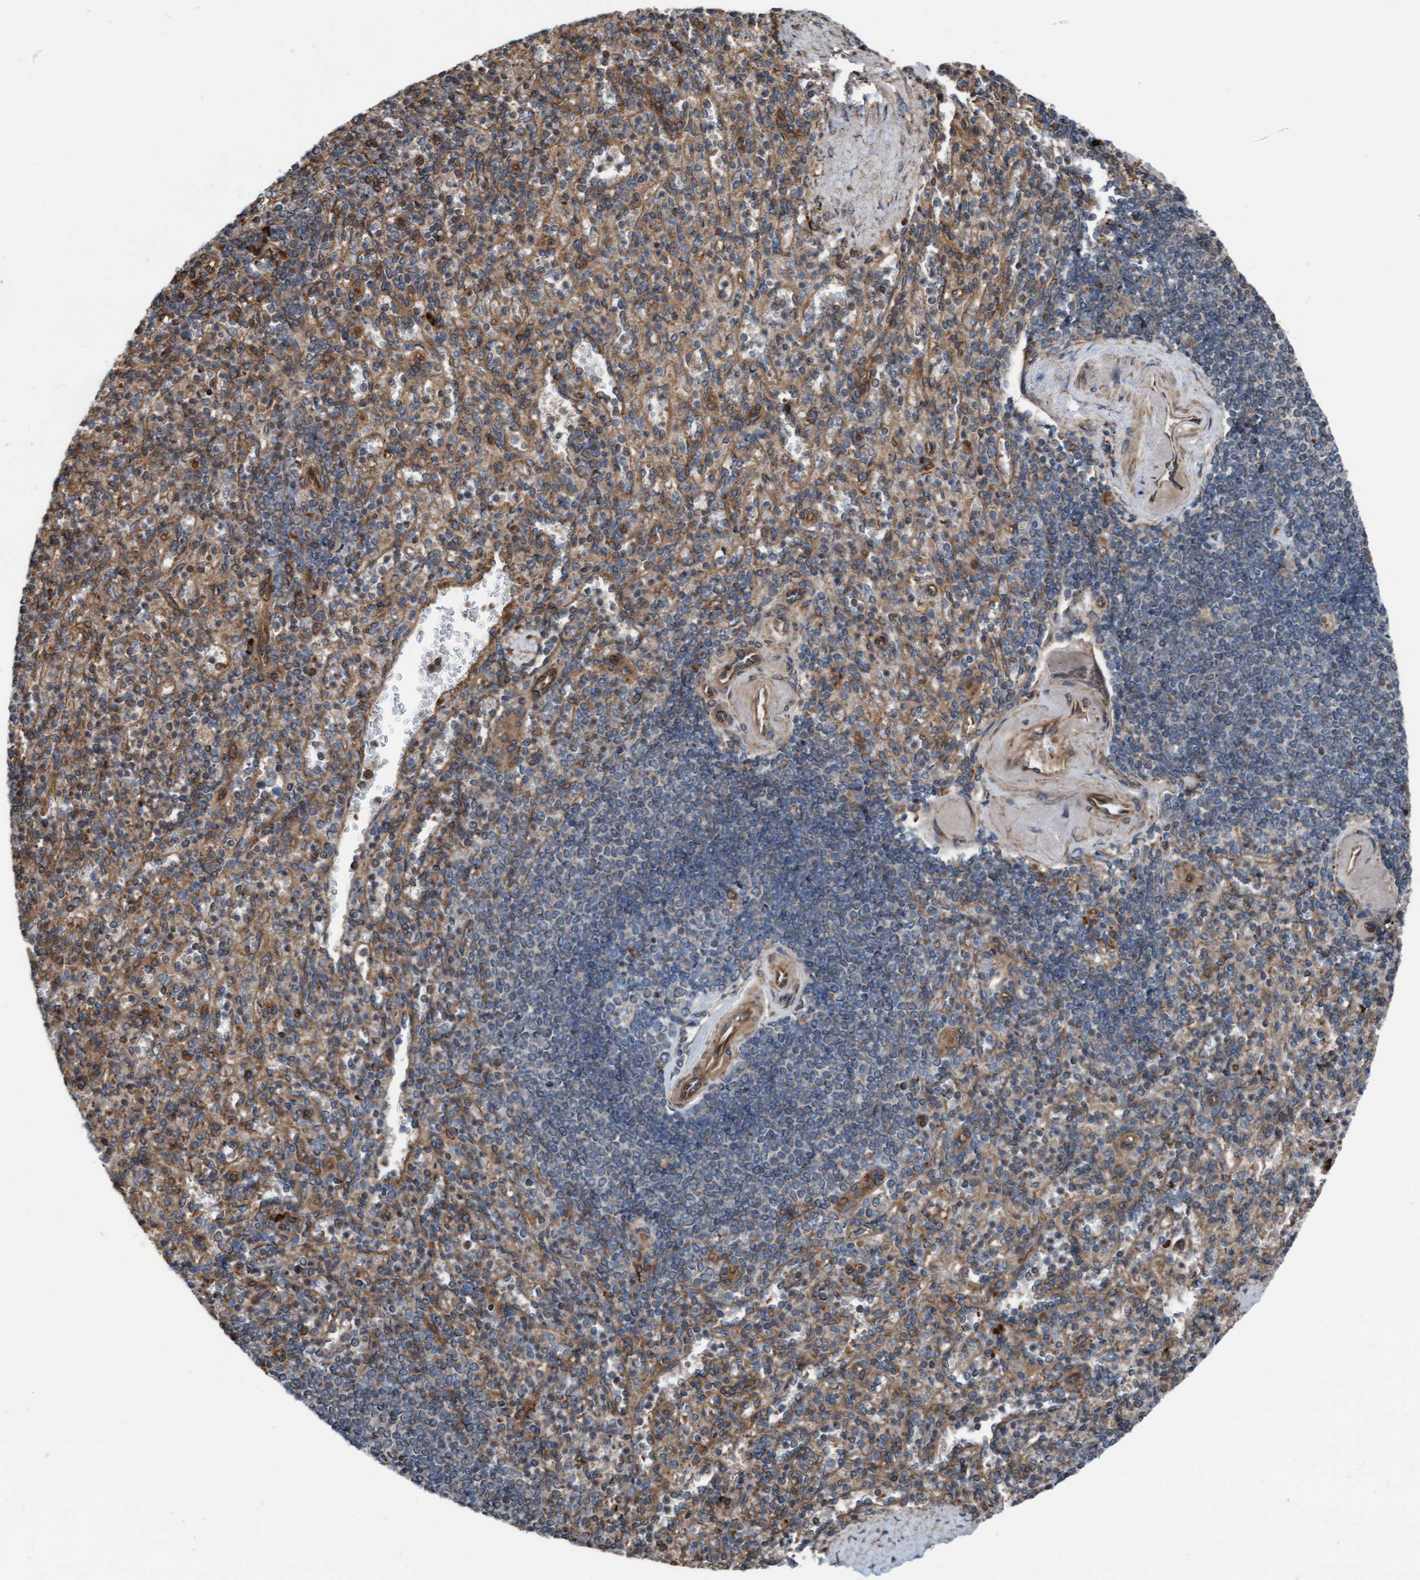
{"staining": {"intensity": "negative", "quantity": "none", "location": "none"}, "tissue": "spleen", "cell_type": "Cells in red pulp", "image_type": "normal", "snomed": [{"axis": "morphology", "description": "Normal tissue, NOS"}, {"axis": "topography", "description": "Spleen"}], "caption": "Spleen was stained to show a protein in brown. There is no significant staining in cells in red pulp. Brightfield microscopy of immunohistochemistry (IHC) stained with DAB (brown) and hematoxylin (blue), captured at high magnification.", "gene": "RAP1GAP2", "patient": {"sex": "female", "age": 74}}